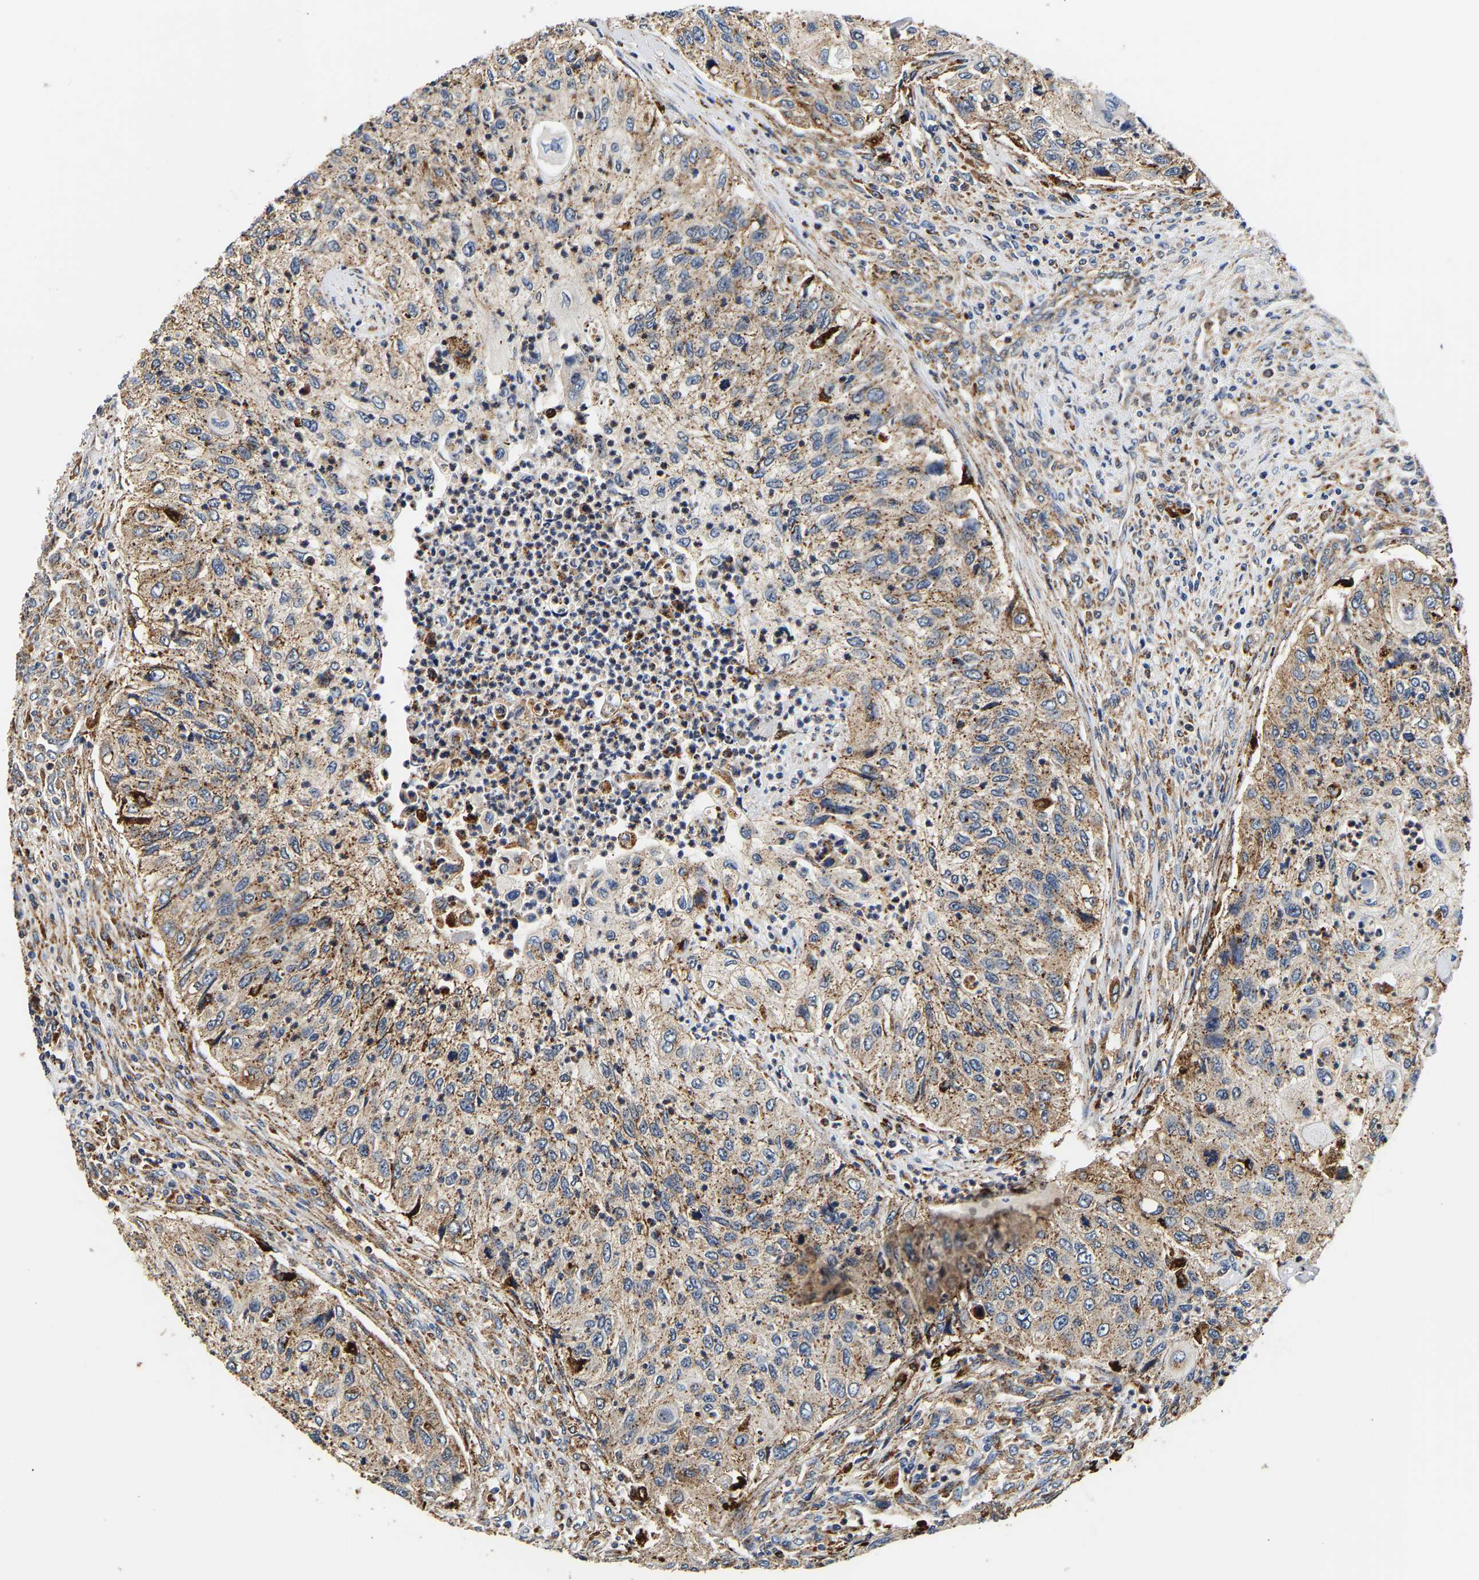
{"staining": {"intensity": "moderate", "quantity": ">75%", "location": "cytoplasmic/membranous"}, "tissue": "urothelial cancer", "cell_type": "Tumor cells", "image_type": "cancer", "snomed": [{"axis": "morphology", "description": "Urothelial carcinoma, High grade"}, {"axis": "topography", "description": "Urinary bladder"}], "caption": "Brown immunohistochemical staining in human urothelial carcinoma (high-grade) shows moderate cytoplasmic/membranous positivity in about >75% of tumor cells. (brown staining indicates protein expression, while blue staining denotes nuclei).", "gene": "SMU1", "patient": {"sex": "female", "age": 60}}